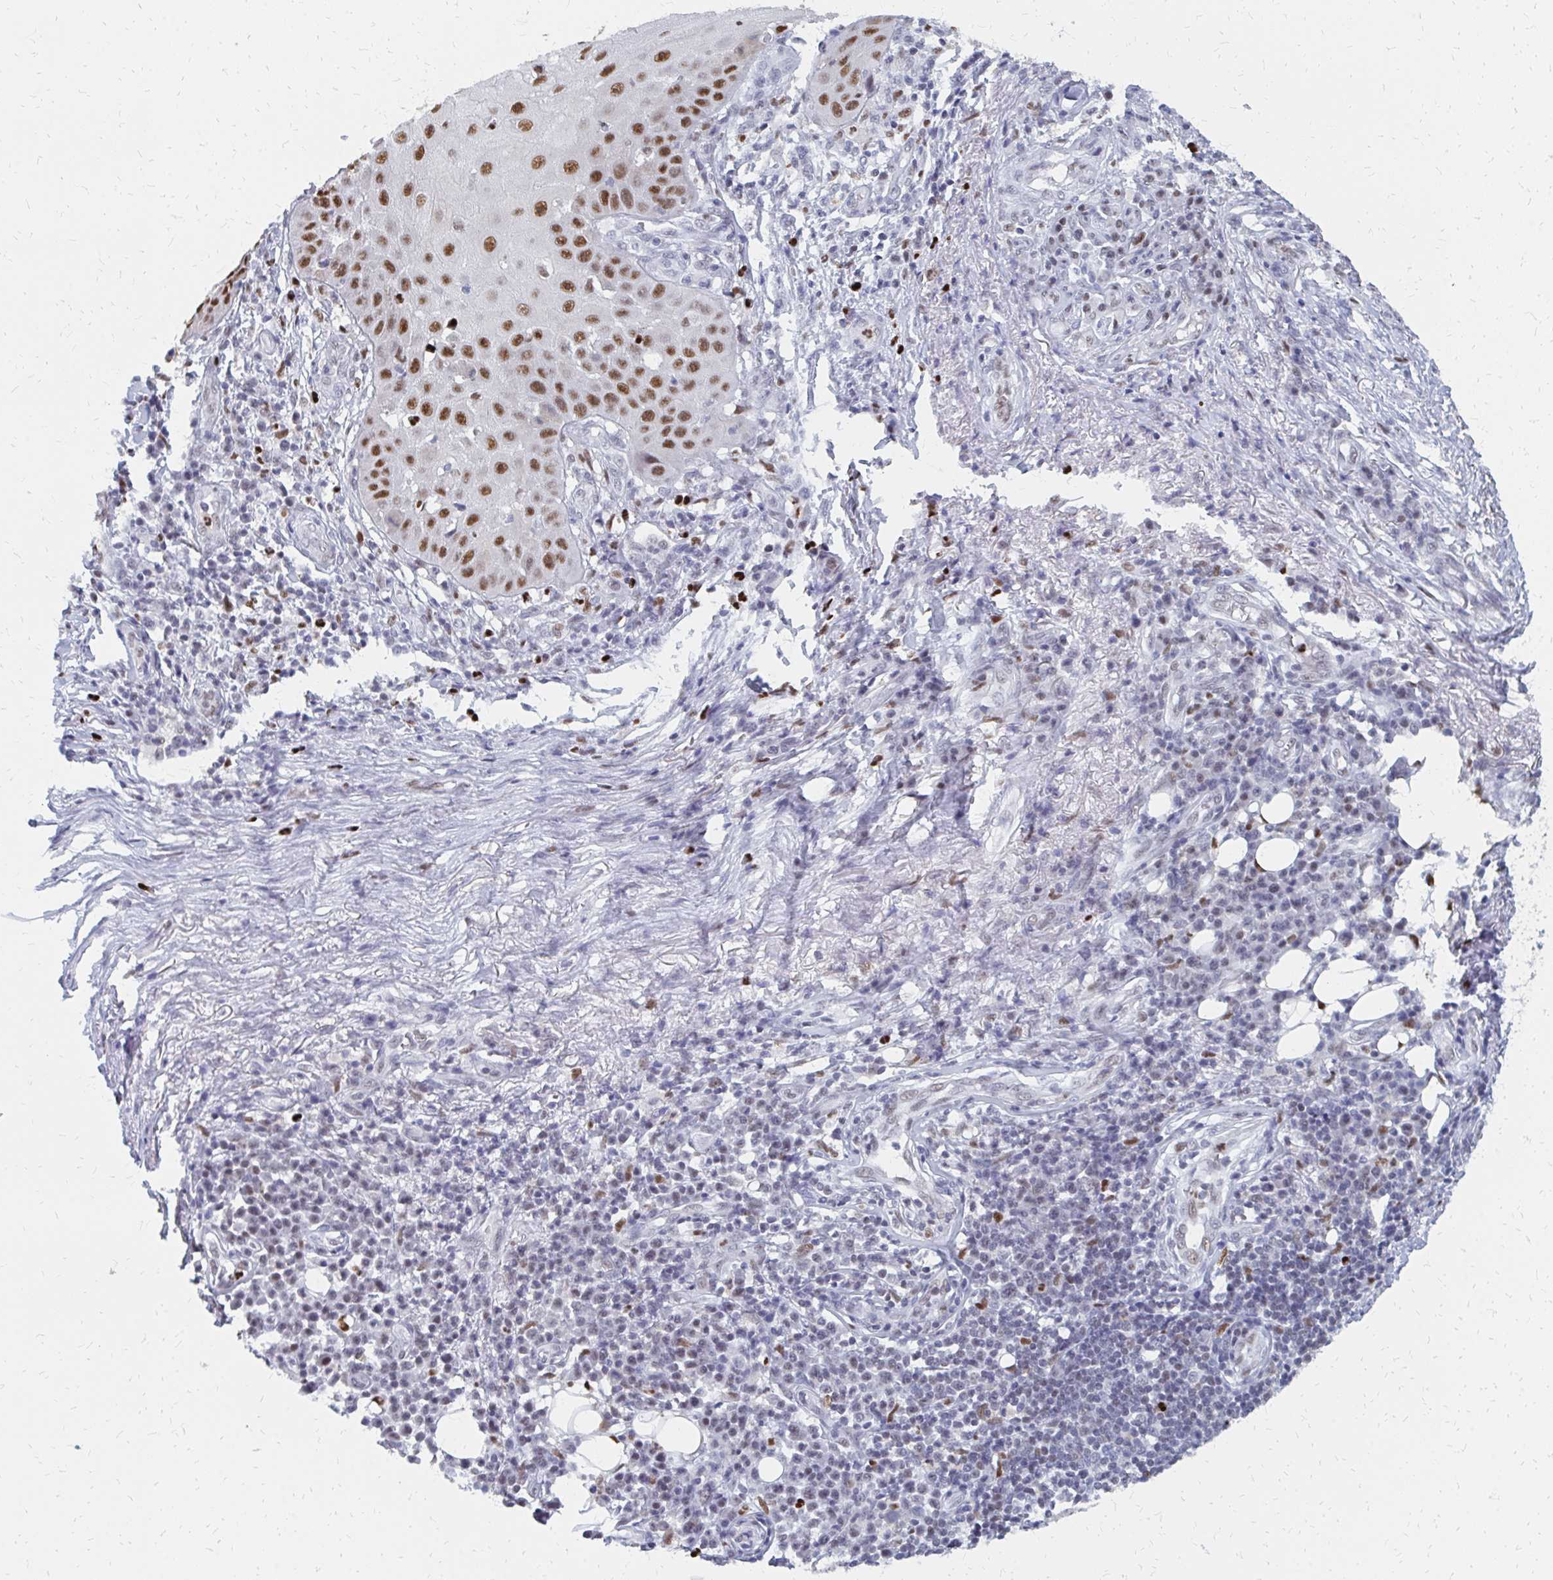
{"staining": {"intensity": "strong", "quantity": ">75%", "location": "nuclear"}, "tissue": "skin cancer", "cell_type": "Tumor cells", "image_type": "cancer", "snomed": [{"axis": "morphology", "description": "Squamous cell carcinoma, NOS"}, {"axis": "topography", "description": "Skin"}], "caption": "An image of skin cancer stained for a protein shows strong nuclear brown staining in tumor cells. The protein of interest is shown in brown color, while the nuclei are stained blue.", "gene": "PLK3", "patient": {"sex": "male", "age": 70}}